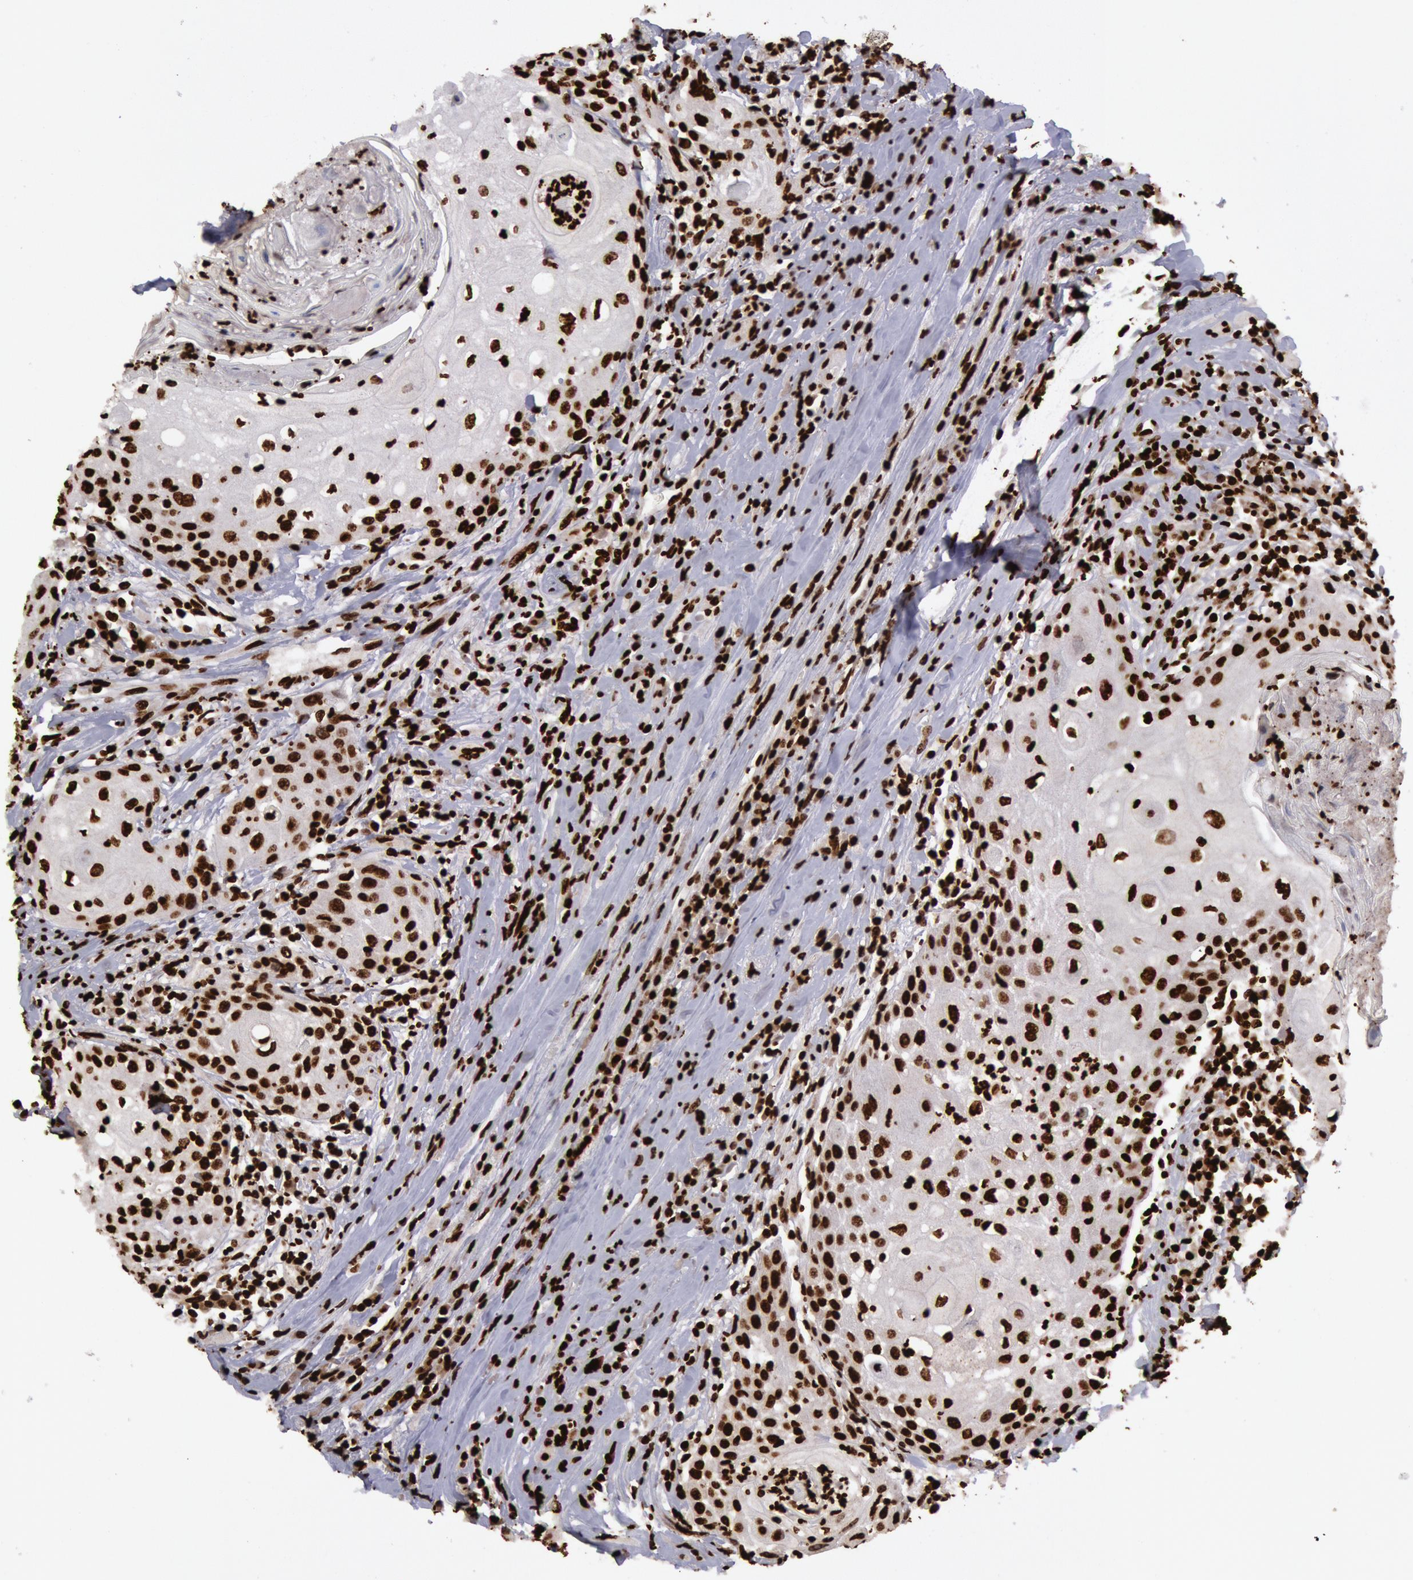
{"staining": {"intensity": "strong", "quantity": ">75%", "location": "nuclear"}, "tissue": "head and neck cancer", "cell_type": "Tumor cells", "image_type": "cancer", "snomed": [{"axis": "morphology", "description": "Squamous cell carcinoma, NOS"}, {"axis": "topography", "description": "Oral tissue"}, {"axis": "topography", "description": "Head-Neck"}], "caption": "IHC of head and neck squamous cell carcinoma exhibits high levels of strong nuclear positivity in about >75% of tumor cells.", "gene": "H3-4", "patient": {"sex": "female", "age": 82}}